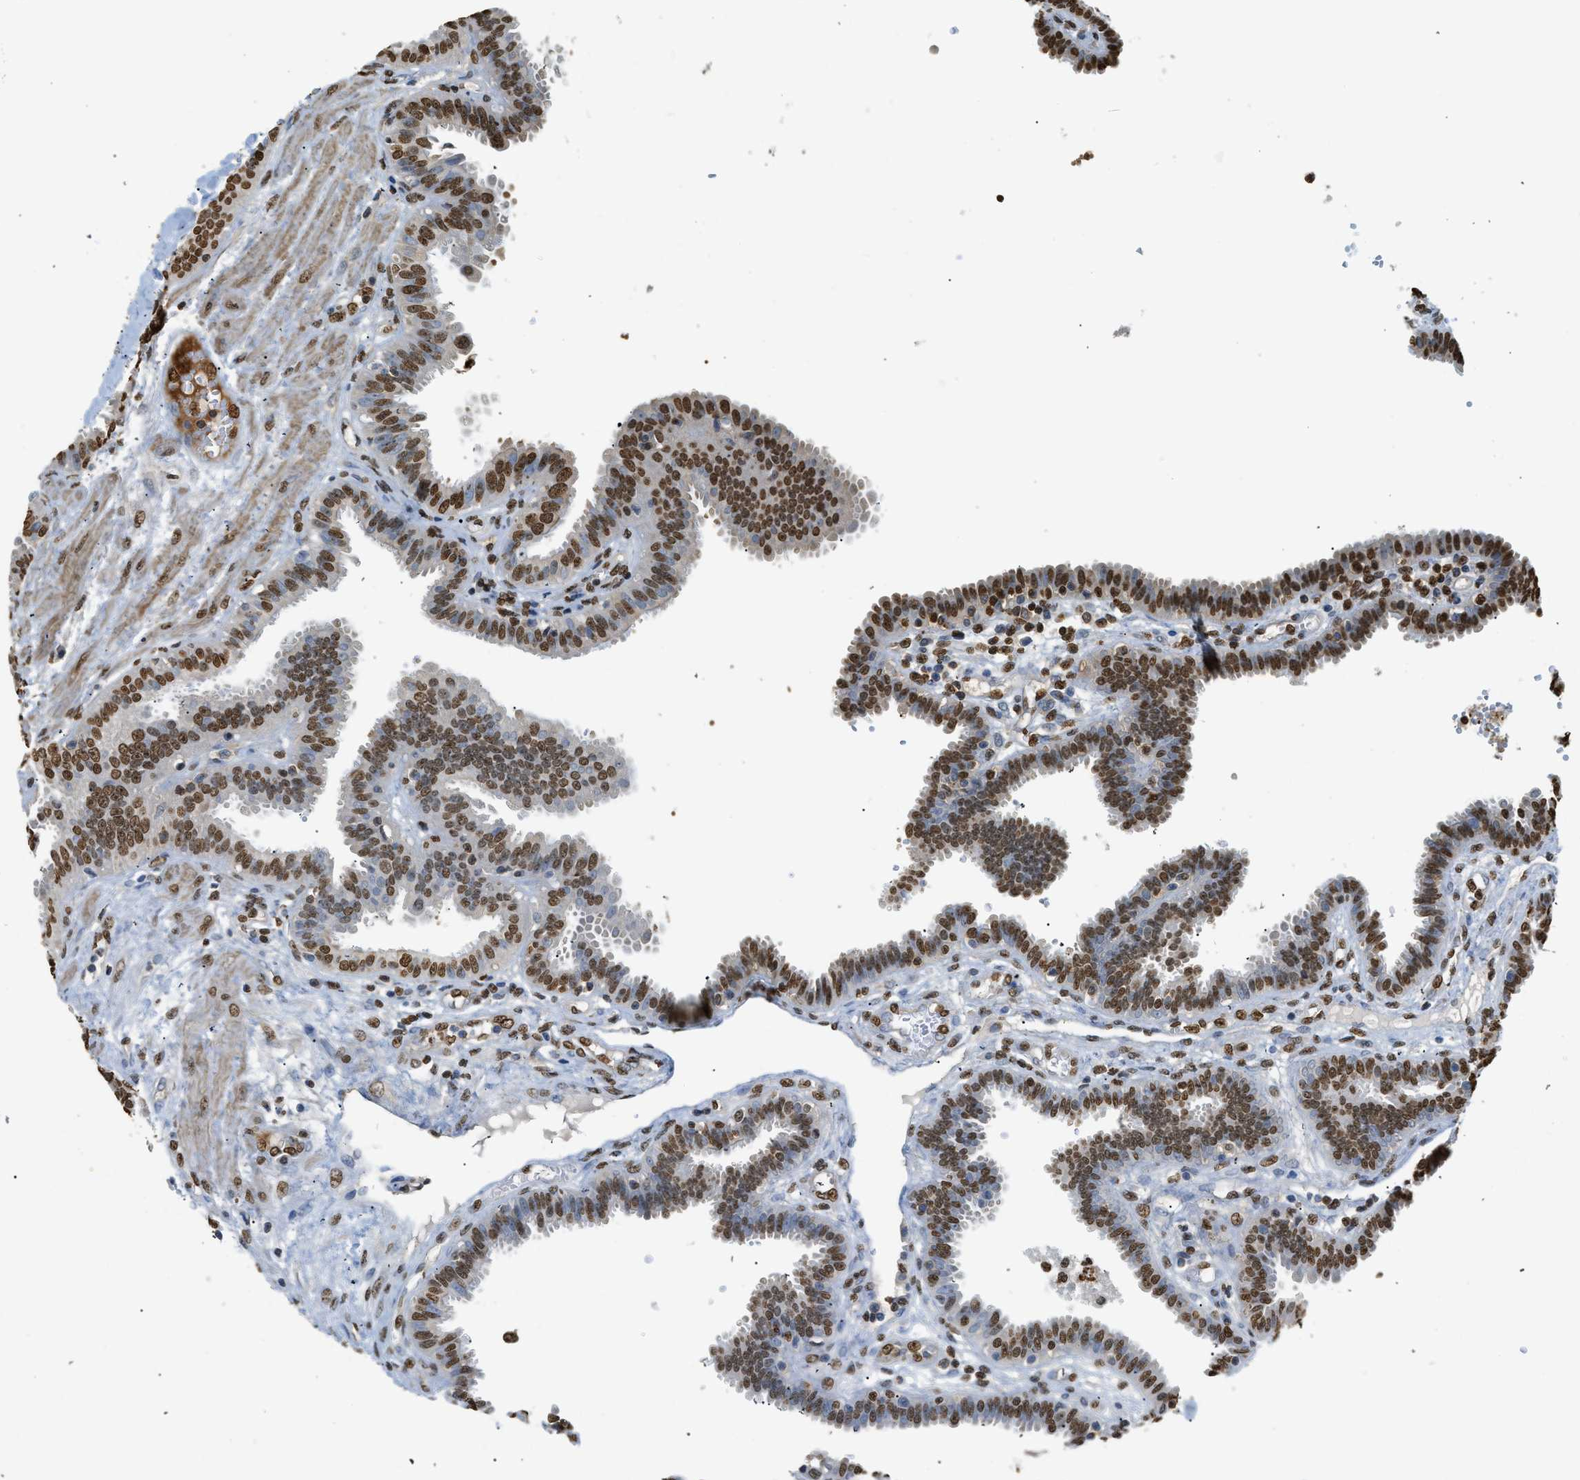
{"staining": {"intensity": "moderate", "quantity": ">75%", "location": "nuclear"}, "tissue": "fallopian tube", "cell_type": "Glandular cells", "image_type": "normal", "snomed": [{"axis": "morphology", "description": "Normal tissue, NOS"}, {"axis": "topography", "description": "Fallopian tube"}], "caption": "Immunohistochemistry (IHC) of benign human fallopian tube shows medium levels of moderate nuclear positivity in approximately >75% of glandular cells.", "gene": "NR5A2", "patient": {"sex": "female", "age": 32}}